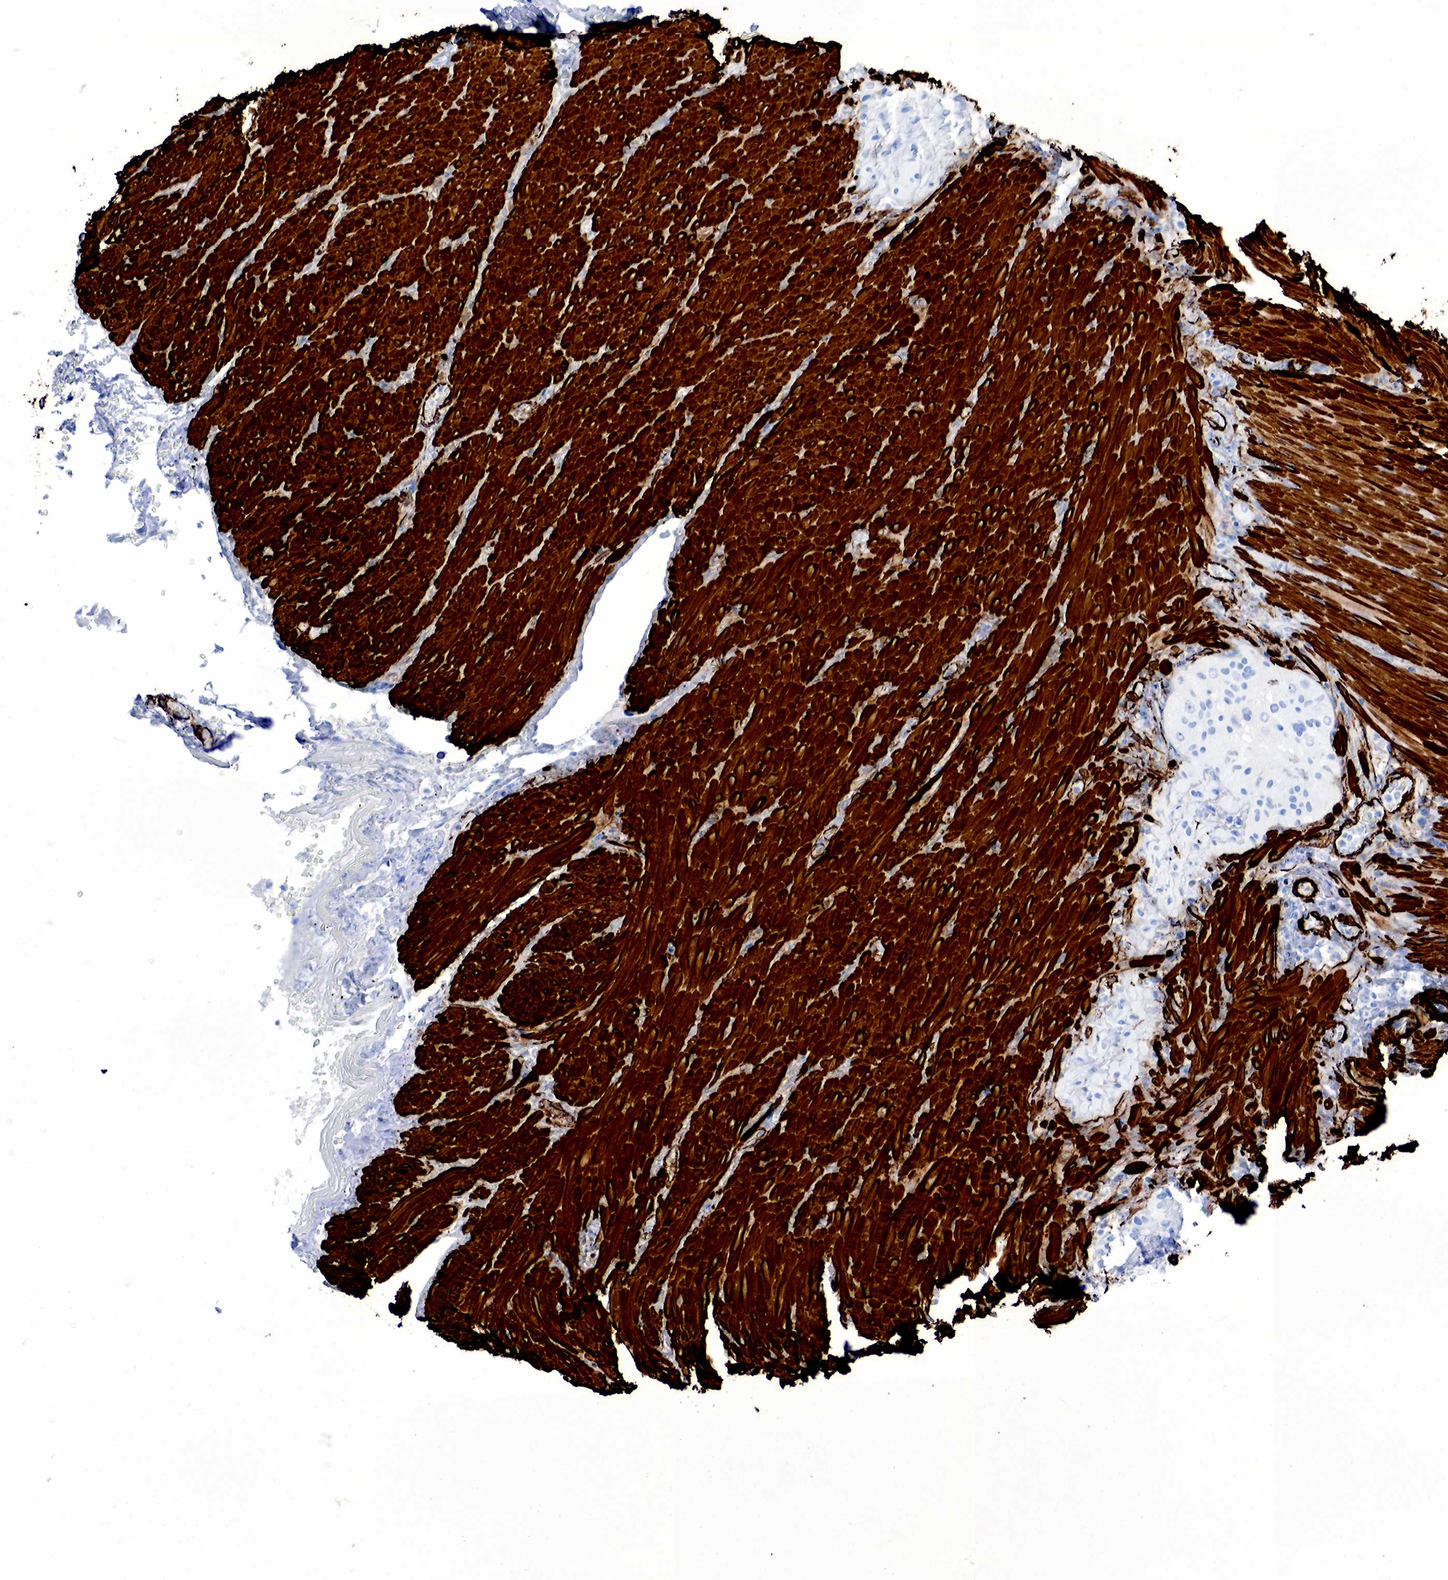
{"staining": {"intensity": "strong", "quantity": ">75%", "location": "cytoplasmic/membranous"}, "tissue": "smooth muscle", "cell_type": "Smooth muscle cells", "image_type": "normal", "snomed": [{"axis": "morphology", "description": "Normal tissue, NOS"}, {"axis": "topography", "description": "Duodenum"}], "caption": "The micrograph demonstrates staining of normal smooth muscle, revealing strong cytoplasmic/membranous protein staining (brown color) within smooth muscle cells. (DAB = brown stain, brightfield microscopy at high magnification).", "gene": "ACTA2", "patient": {"sex": "male", "age": 63}}